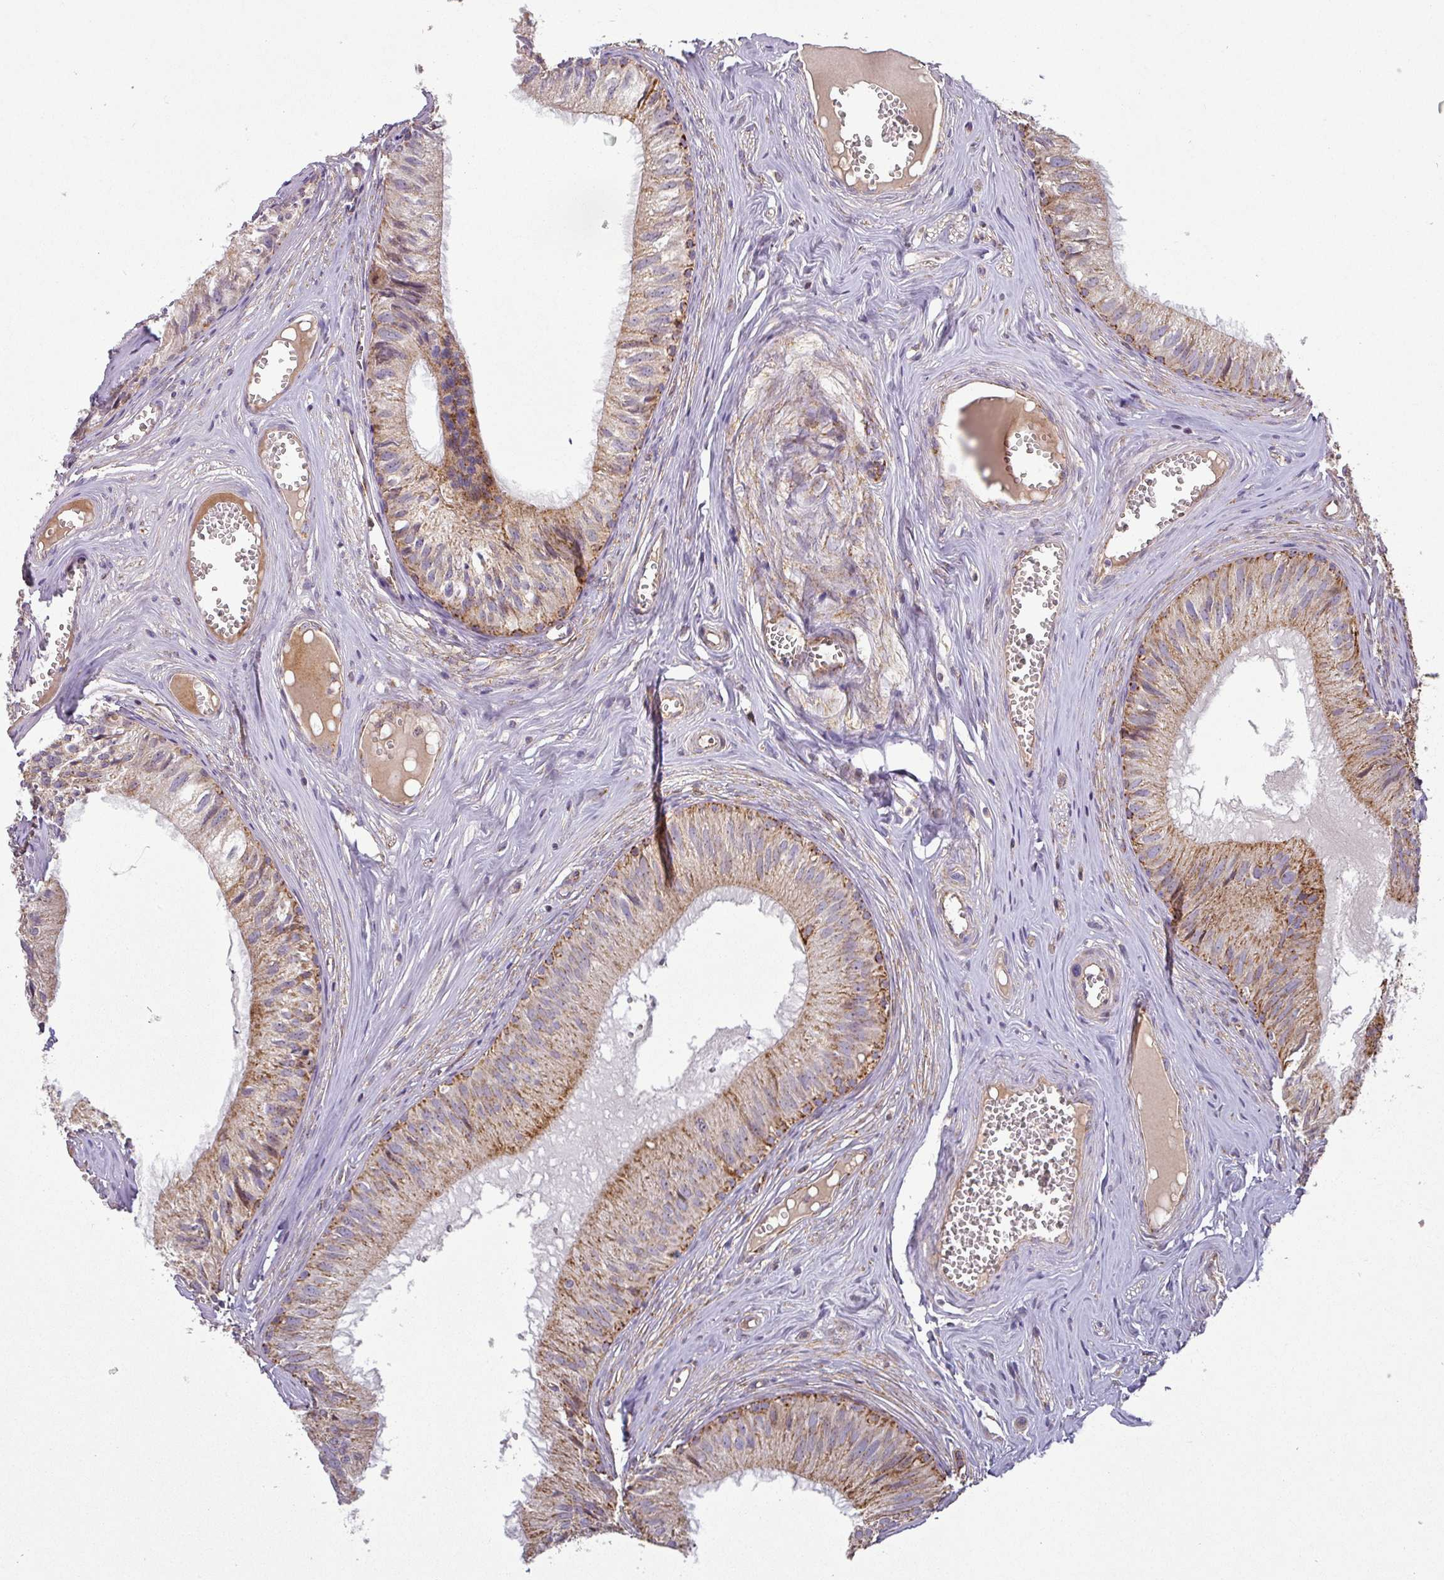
{"staining": {"intensity": "moderate", "quantity": ">75%", "location": "cytoplasmic/membranous"}, "tissue": "epididymis", "cell_type": "Glandular cells", "image_type": "normal", "snomed": [{"axis": "morphology", "description": "Normal tissue, NOS"}, {"axis": "topography", "description": "Epididymis"}], "caption": "Epididymis stained with a brown dye shows moderate cytoplasmic/membranous positive expression in about >75% of glandular cells.", "gene": "GPD2", "patient": {"sex": "male", "age": 31}}